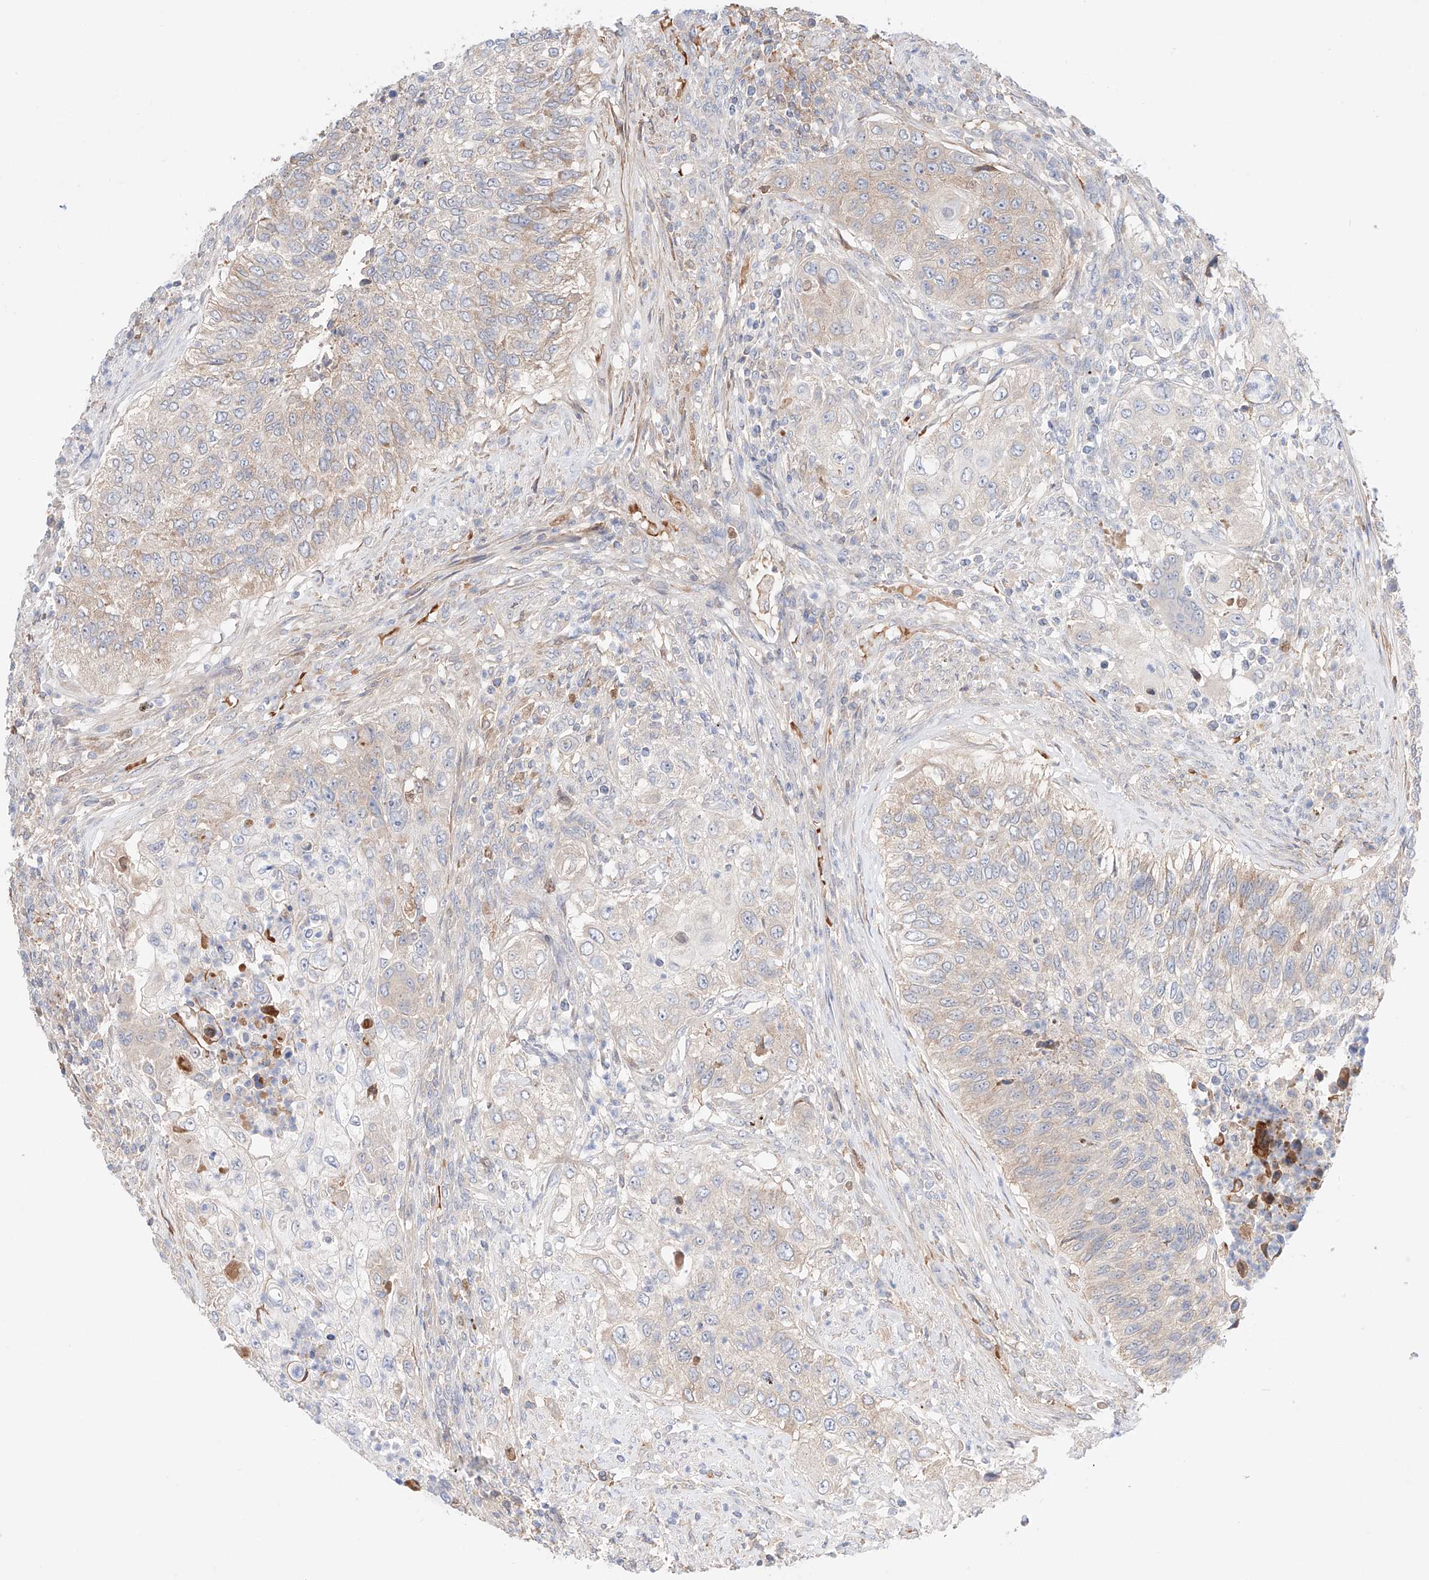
{"staining": {"intensity": "negative", "quantity": "none", "location": "none"}, "tissue": "urothelial cancer", "cell_type": "Tumor cells", "image_type": "cancer", "snomed": [{"axis": "morphology", "description": "Urothelial carcinoma, High grade"}, {"axis": "topography", "description": "Urinary bladder"}], "caption": "This is an immunohistochemistry (IHC) photomicrograph of urothelial cancer. There is no positivity in tumor cells.", "gene": "PGGT1B", "patient": {"sex": "female", "age": 60}}